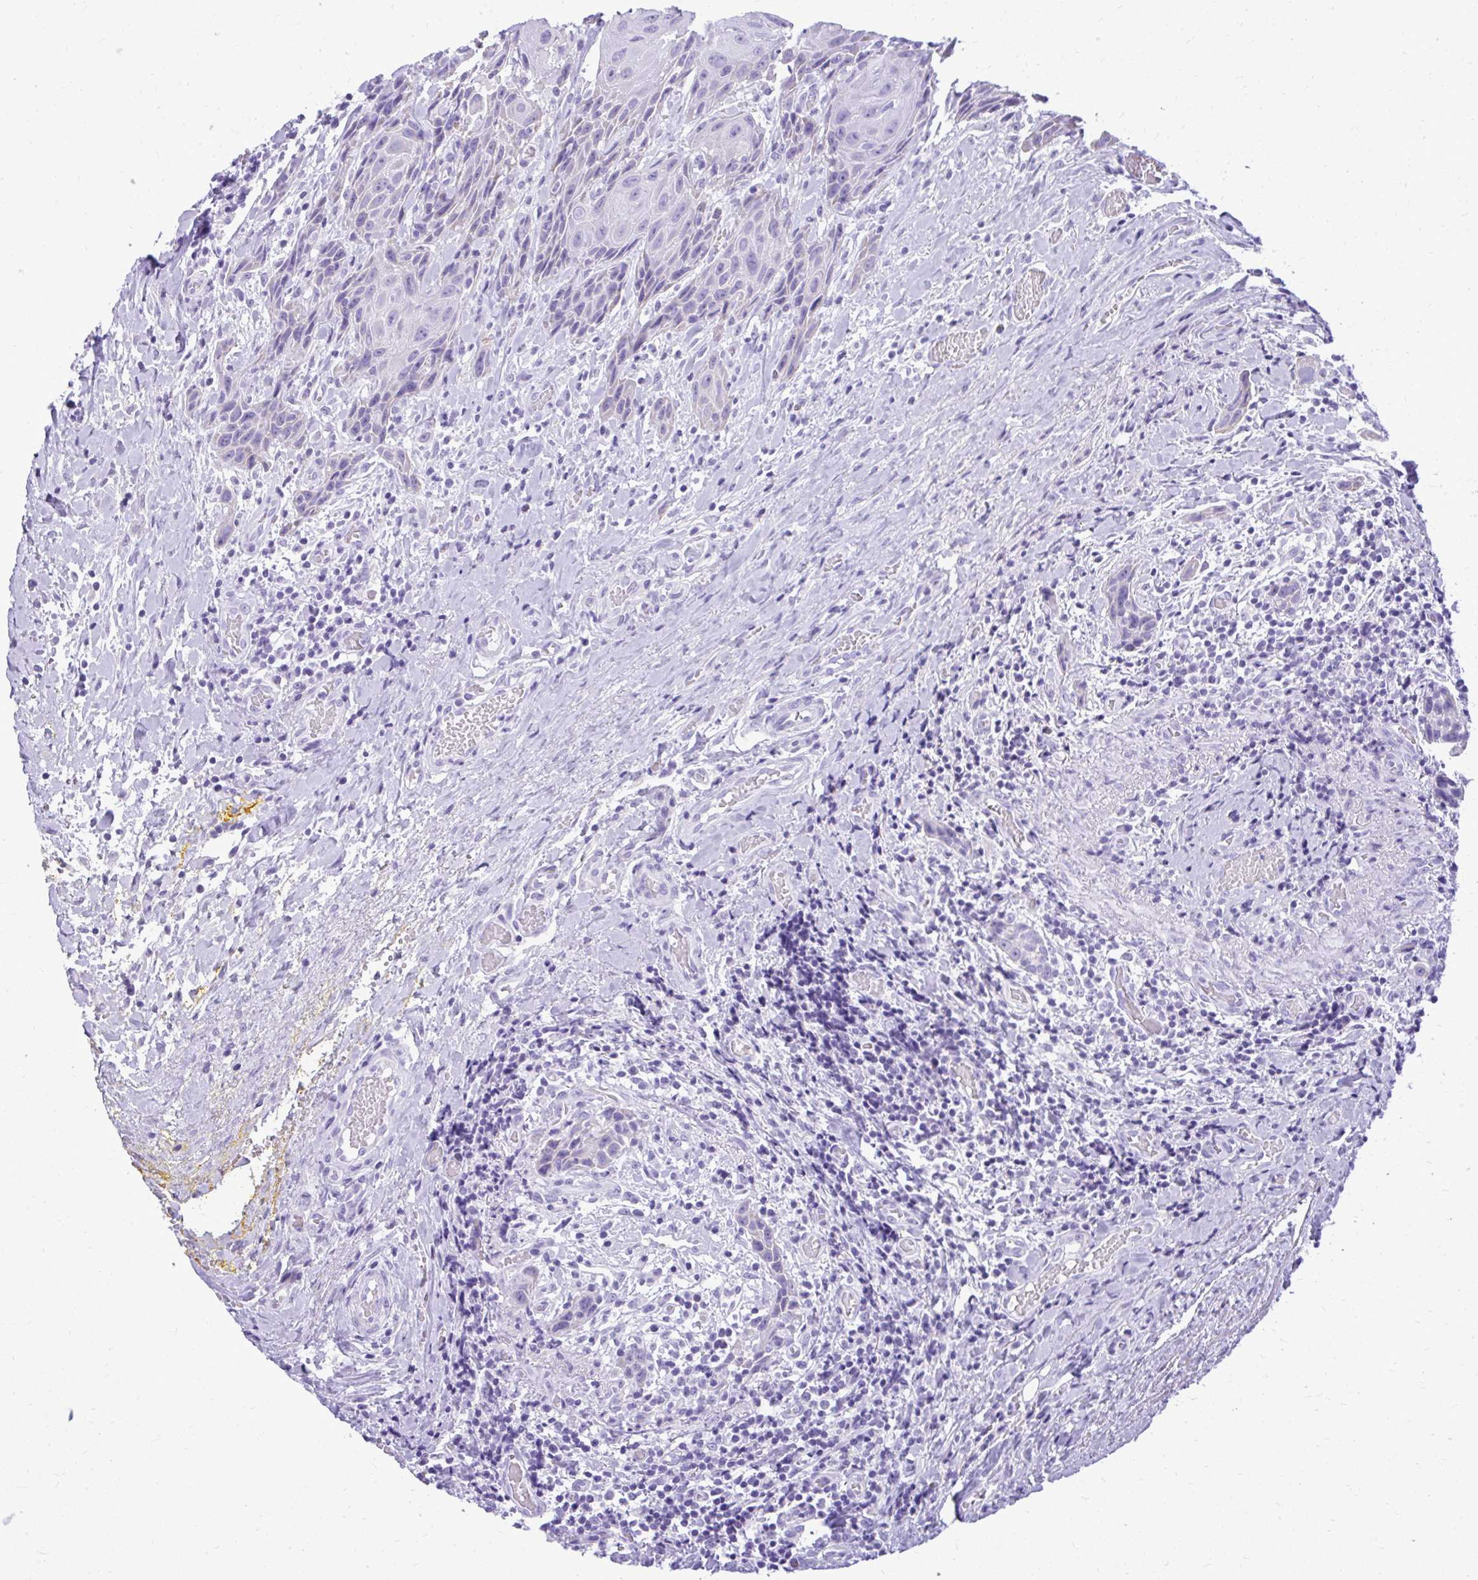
{"staining": {"intensity": "negative", "quantity": "none", "location": "none"}, "tissue": "head and neck cancer", "cell_type": "Tumor cells", "image_type": "cancer", "snomed": [{"axis": "morphology", "description": "Squamous cell carcinoma, NOS"}, {"axis": "topography", "description": "Oral tissue"}, {"axis": "topography", "description": "Head-Neck"}], "caption": "This is an immunohistochemistry (IHC) histopathology image of head and neck cancer. There is no staining in tumor cells.", "gene": "RALYL", "patient": {"sex": "male", "age": 49}}